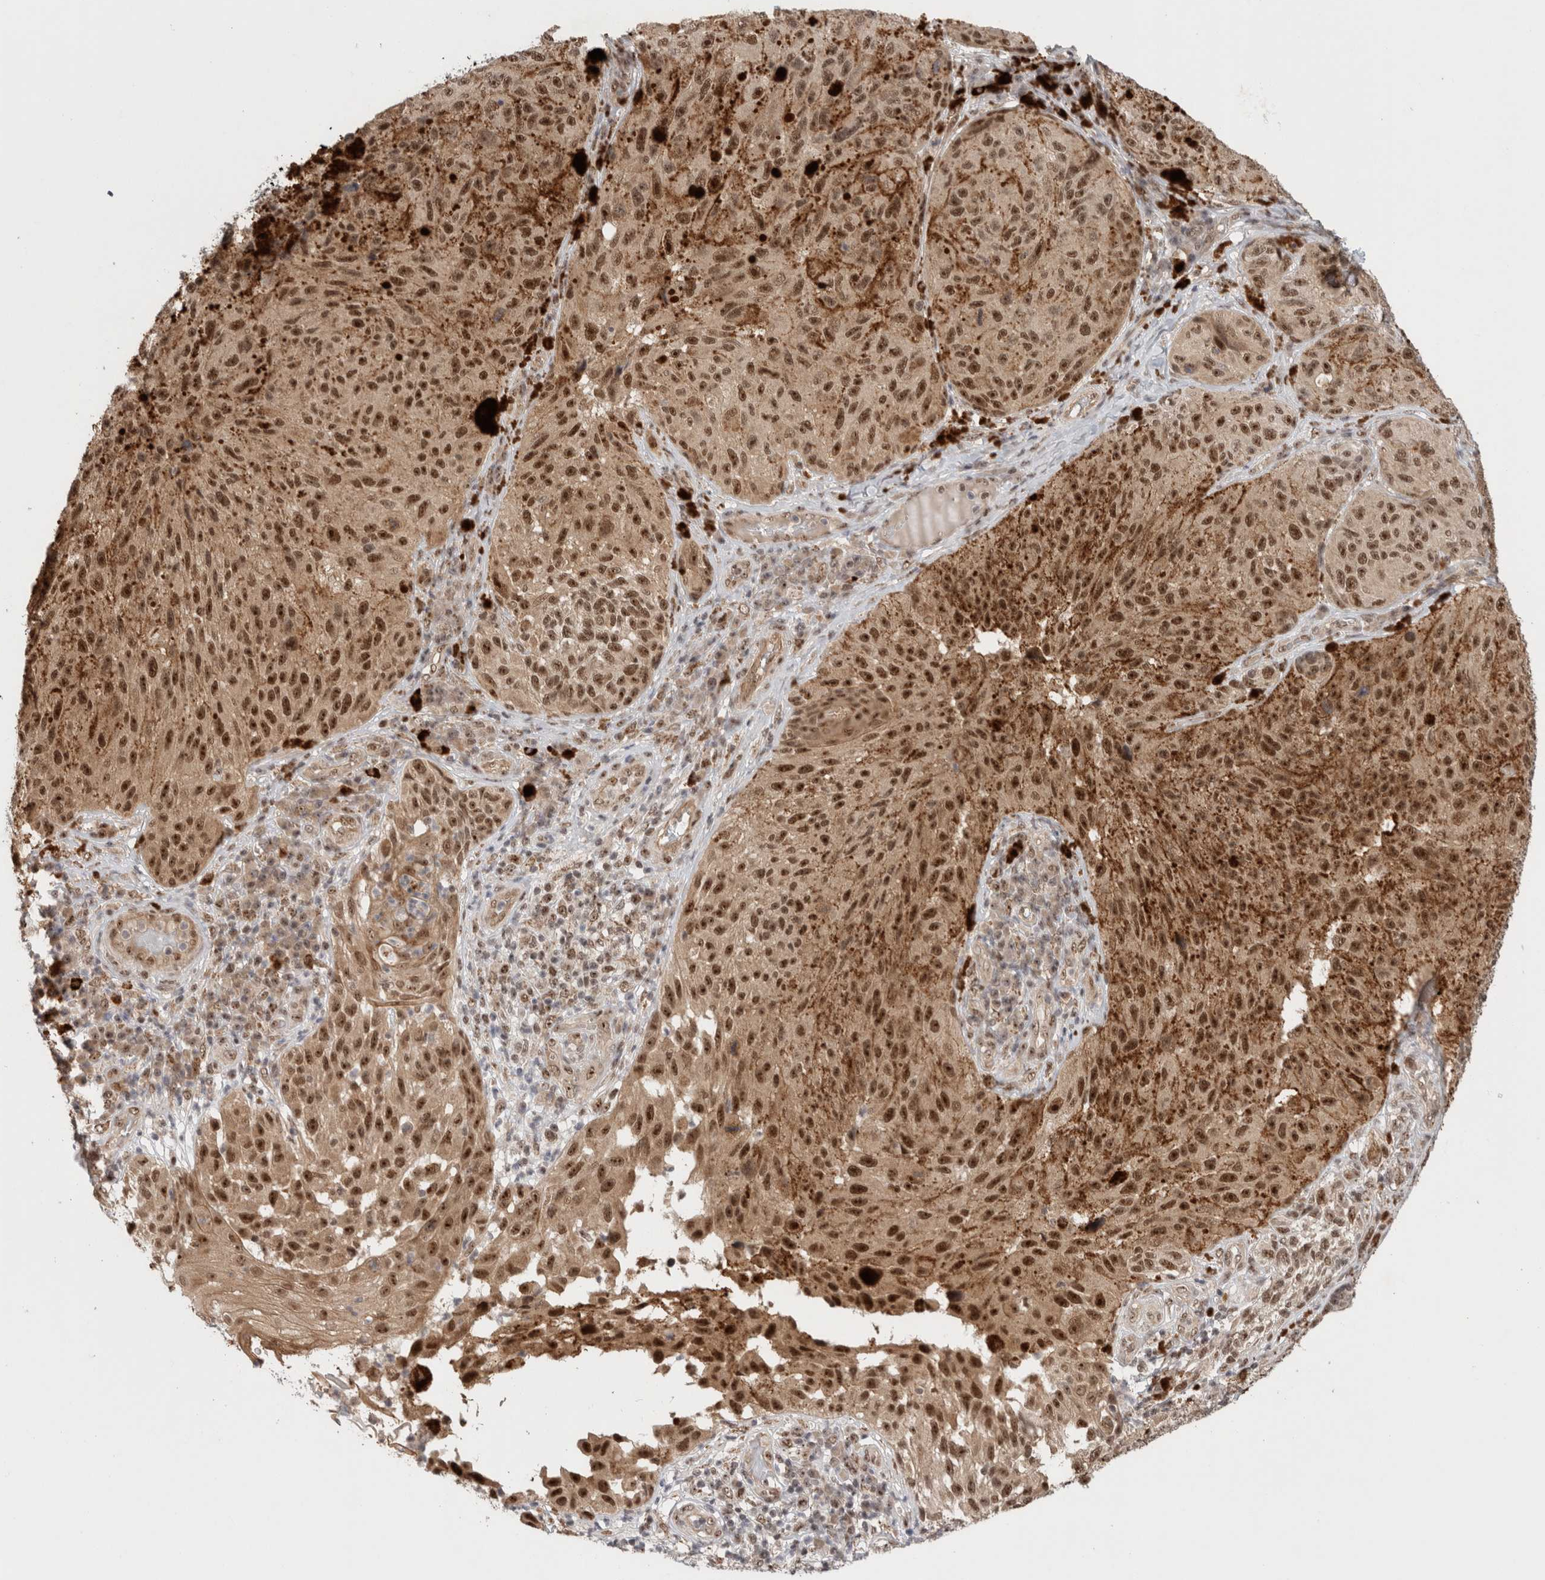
{"staining": {"intensity": "moderate", "quantity": ">75%", "location": "cytoplasmic/membranous,nuclear"}, "tissue": "melanoma", "cell_type": "Tumor cells", "image_type": "cancer", "snomed": [{"axis": "morphology", "description": "Malignant melanoma, NOS"}, {"axis": "topography", "description": "Skin"}], "caption": "Immunohistochemistry of human malignant melanoma demonstrates medium levels of moderate cytoplasmic/membranous and nuclear staining in about >75% of tumor cells.", "gene": "MPHOSPH6", "patient": {"sex": "female", "age": 73}}